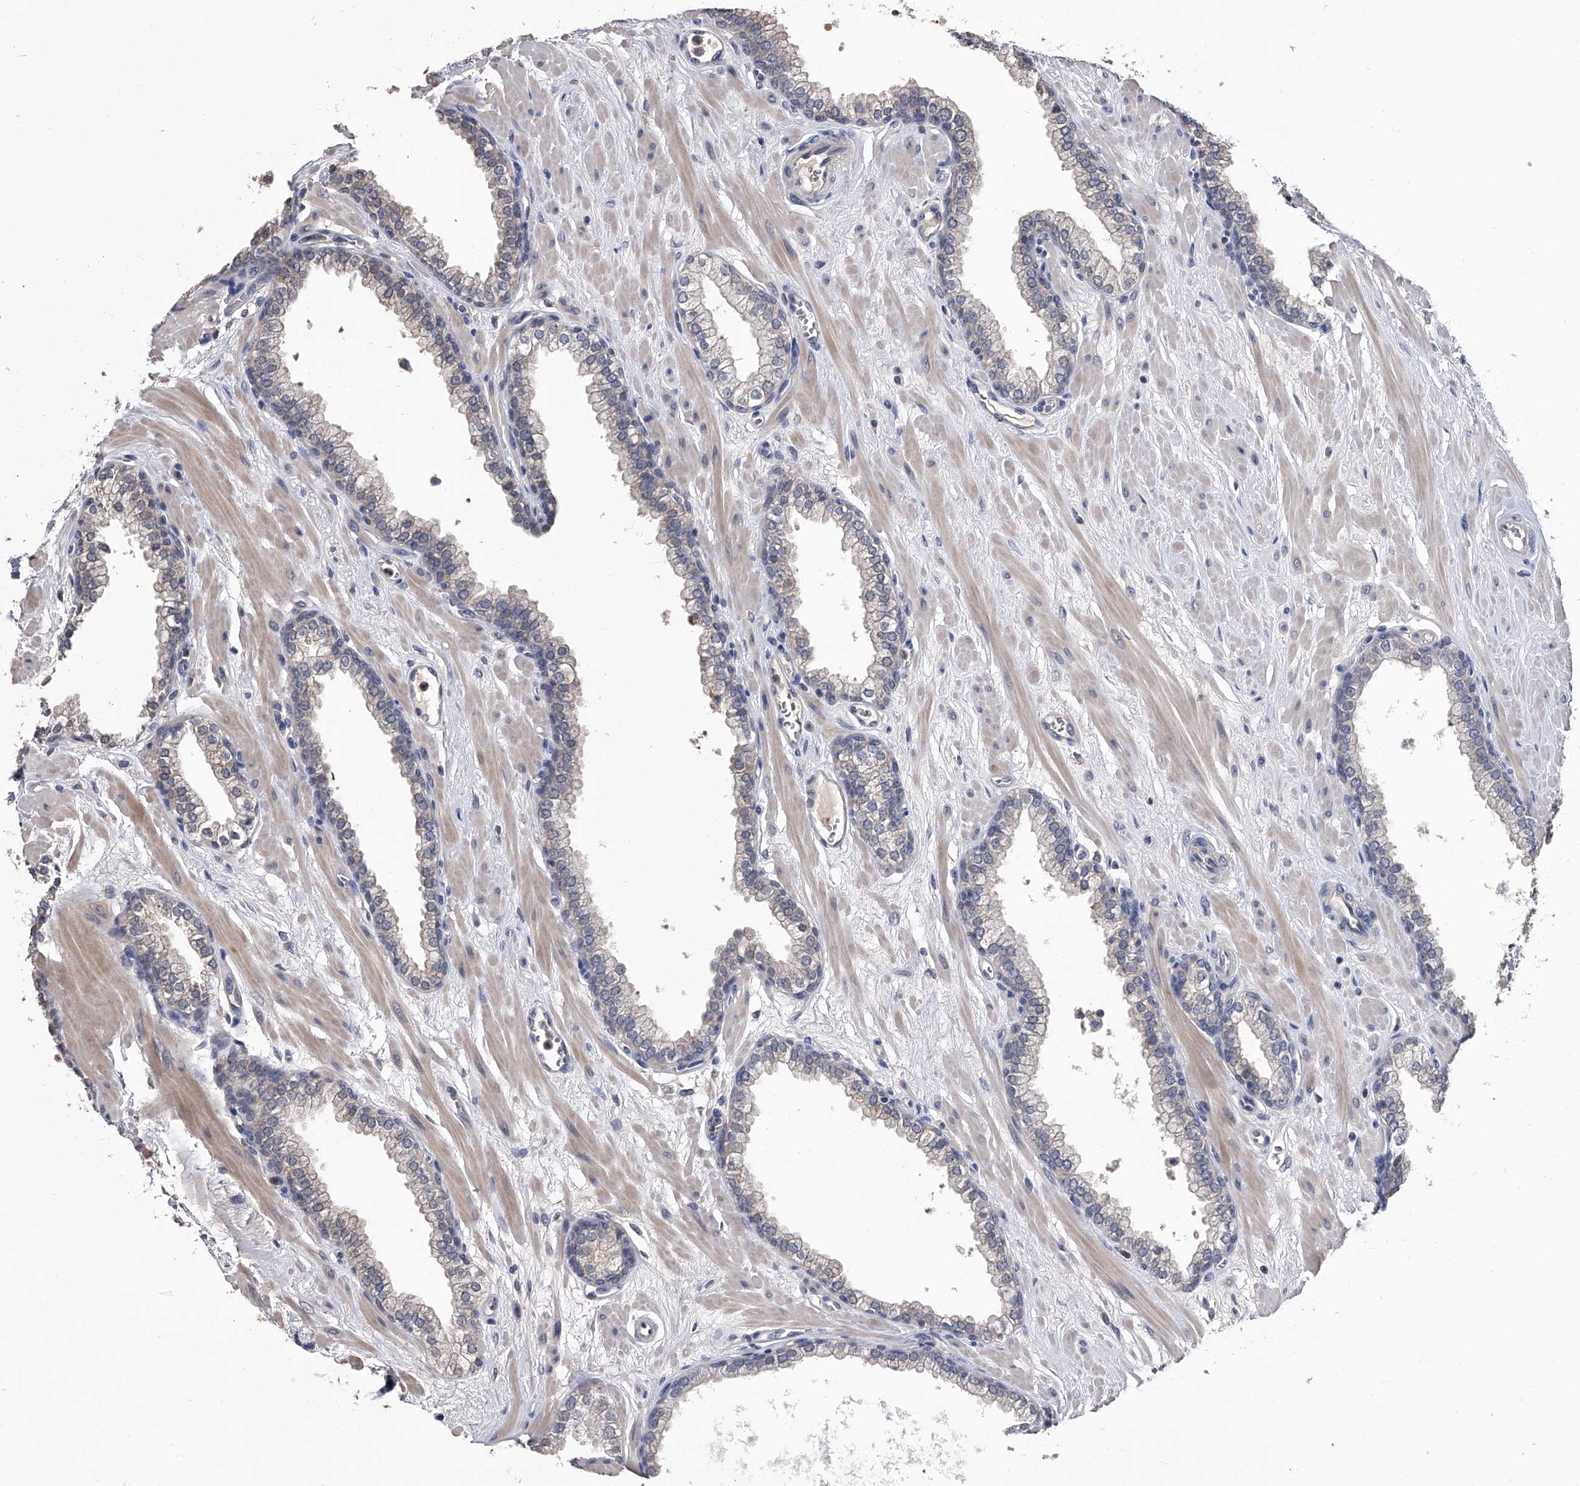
{"staining": {"intensity": "weak", "quantity": "<25%", "location": "cytoplasmic/membranous"}, "tissue": "prostate", "cell_type": "Glandular cells", "image_type": "normal", "snomed": [{"axis": "morphology", "description": "Normal tissue, NOS"}, {"axis": "morphology", "description": "Urothelial carcinoma, Low grade"}, {"axis": "topography", "description": "Urinary bladder"}, {"axis": "topography", "description": "Prostate"}], "caption": "An immunohistochemistry (IHC) image of normal prostate is shown. There is no staining in glandular cells of prostate. Brightfield microscopy of IHC stained with DAB (3,3'-diaminobenzidine) (brown) and hematoxylin (blue), captured at high magnification.", "gene": "EFCAB7", "patient": {"sex": "male", "age": 60}}